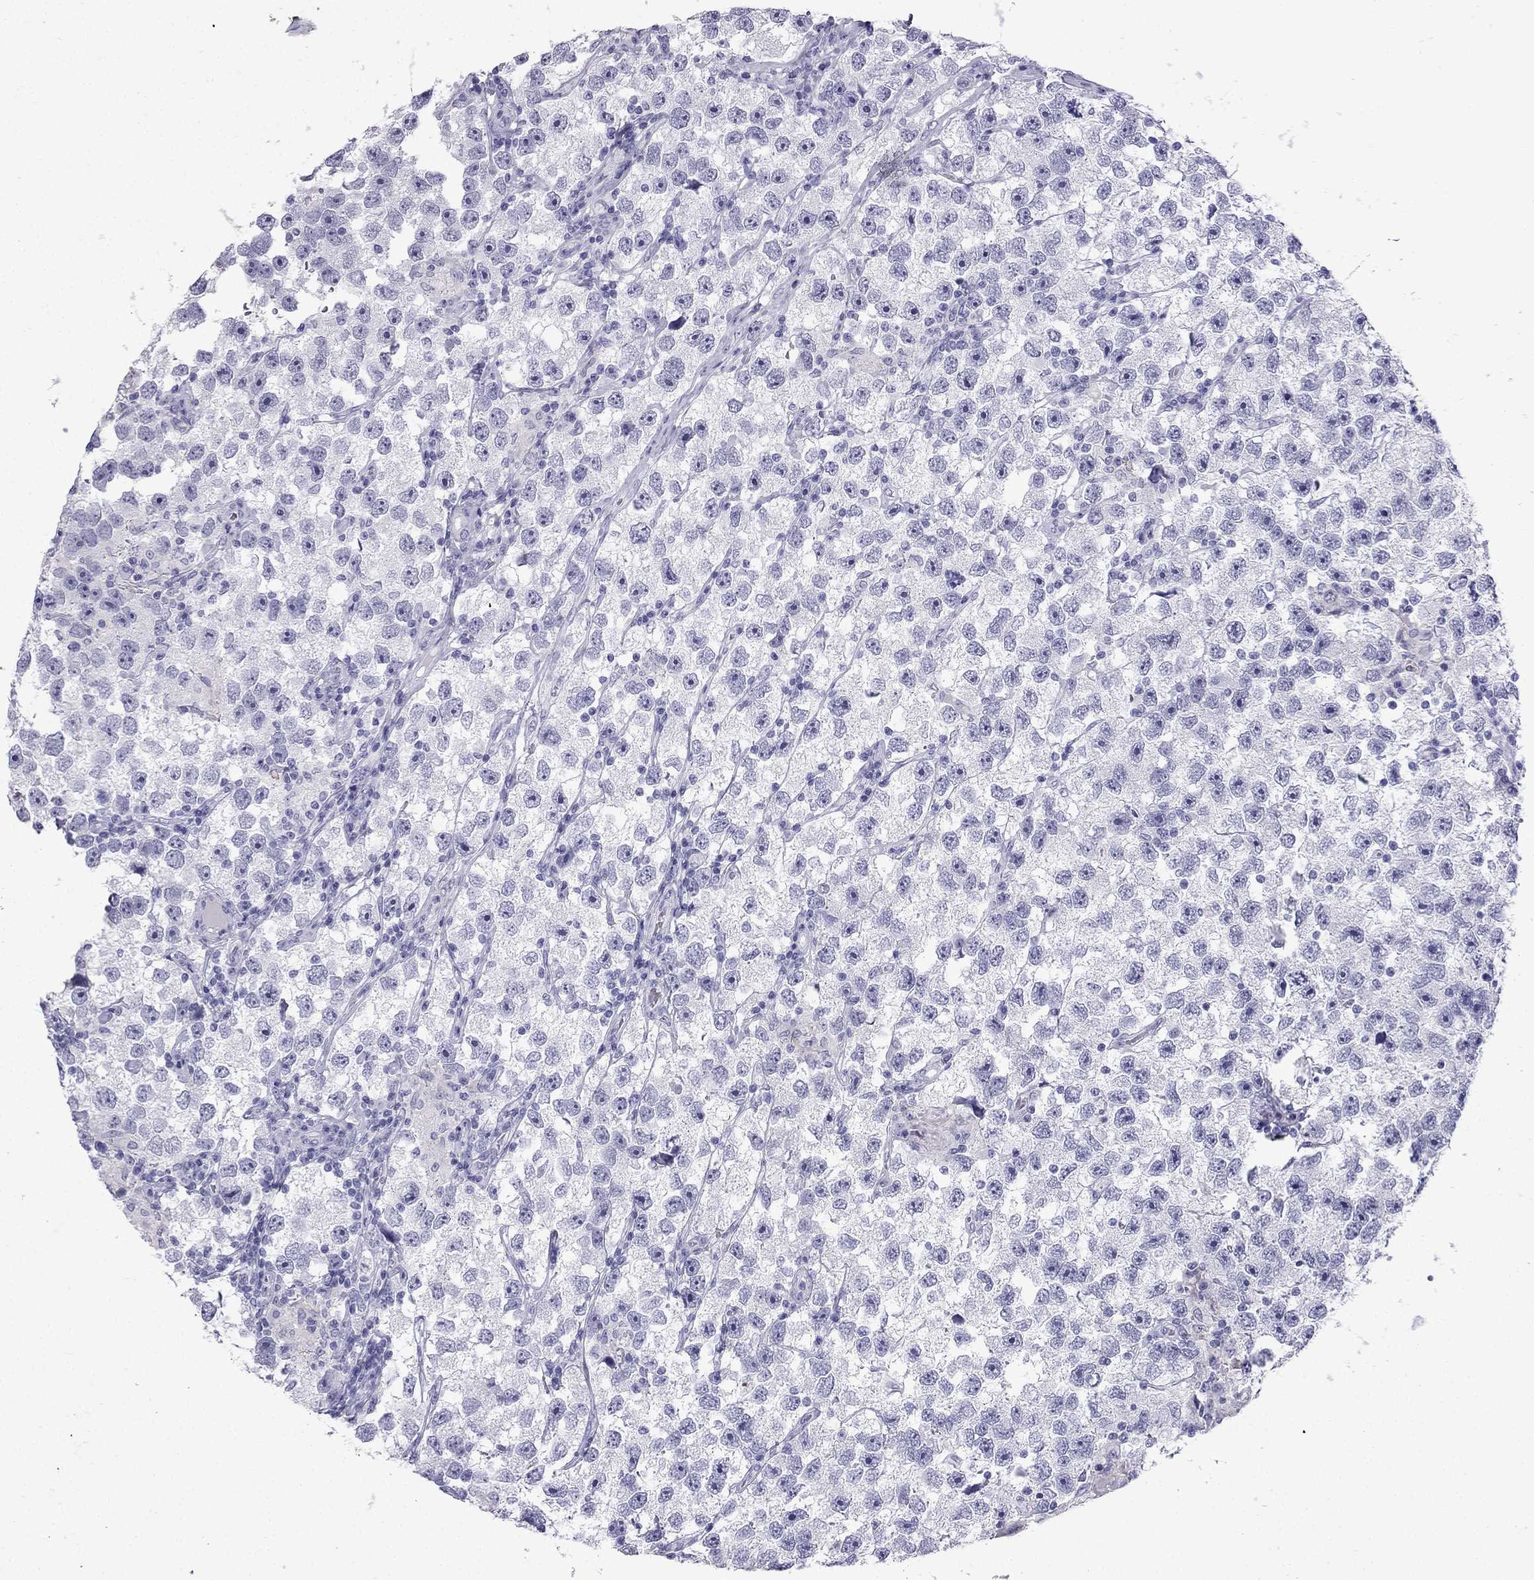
{"staining": {"intensity": "negative", "quantity": "none", "location": "none"}, "tissue": "testis cancer", "cell_type": "Tumor cells", "image_type": "cancer", "snomed": [{"axis": "morphology", "description": "Seminoma, NOS"}, {"axis": "topography", "description": "Testis"}], "caption": "Tumor cells show no significant protein staining in testis cancer (seminoma).", "gene": "GJA8", "patient": {"sex": "male", "age": 26}}